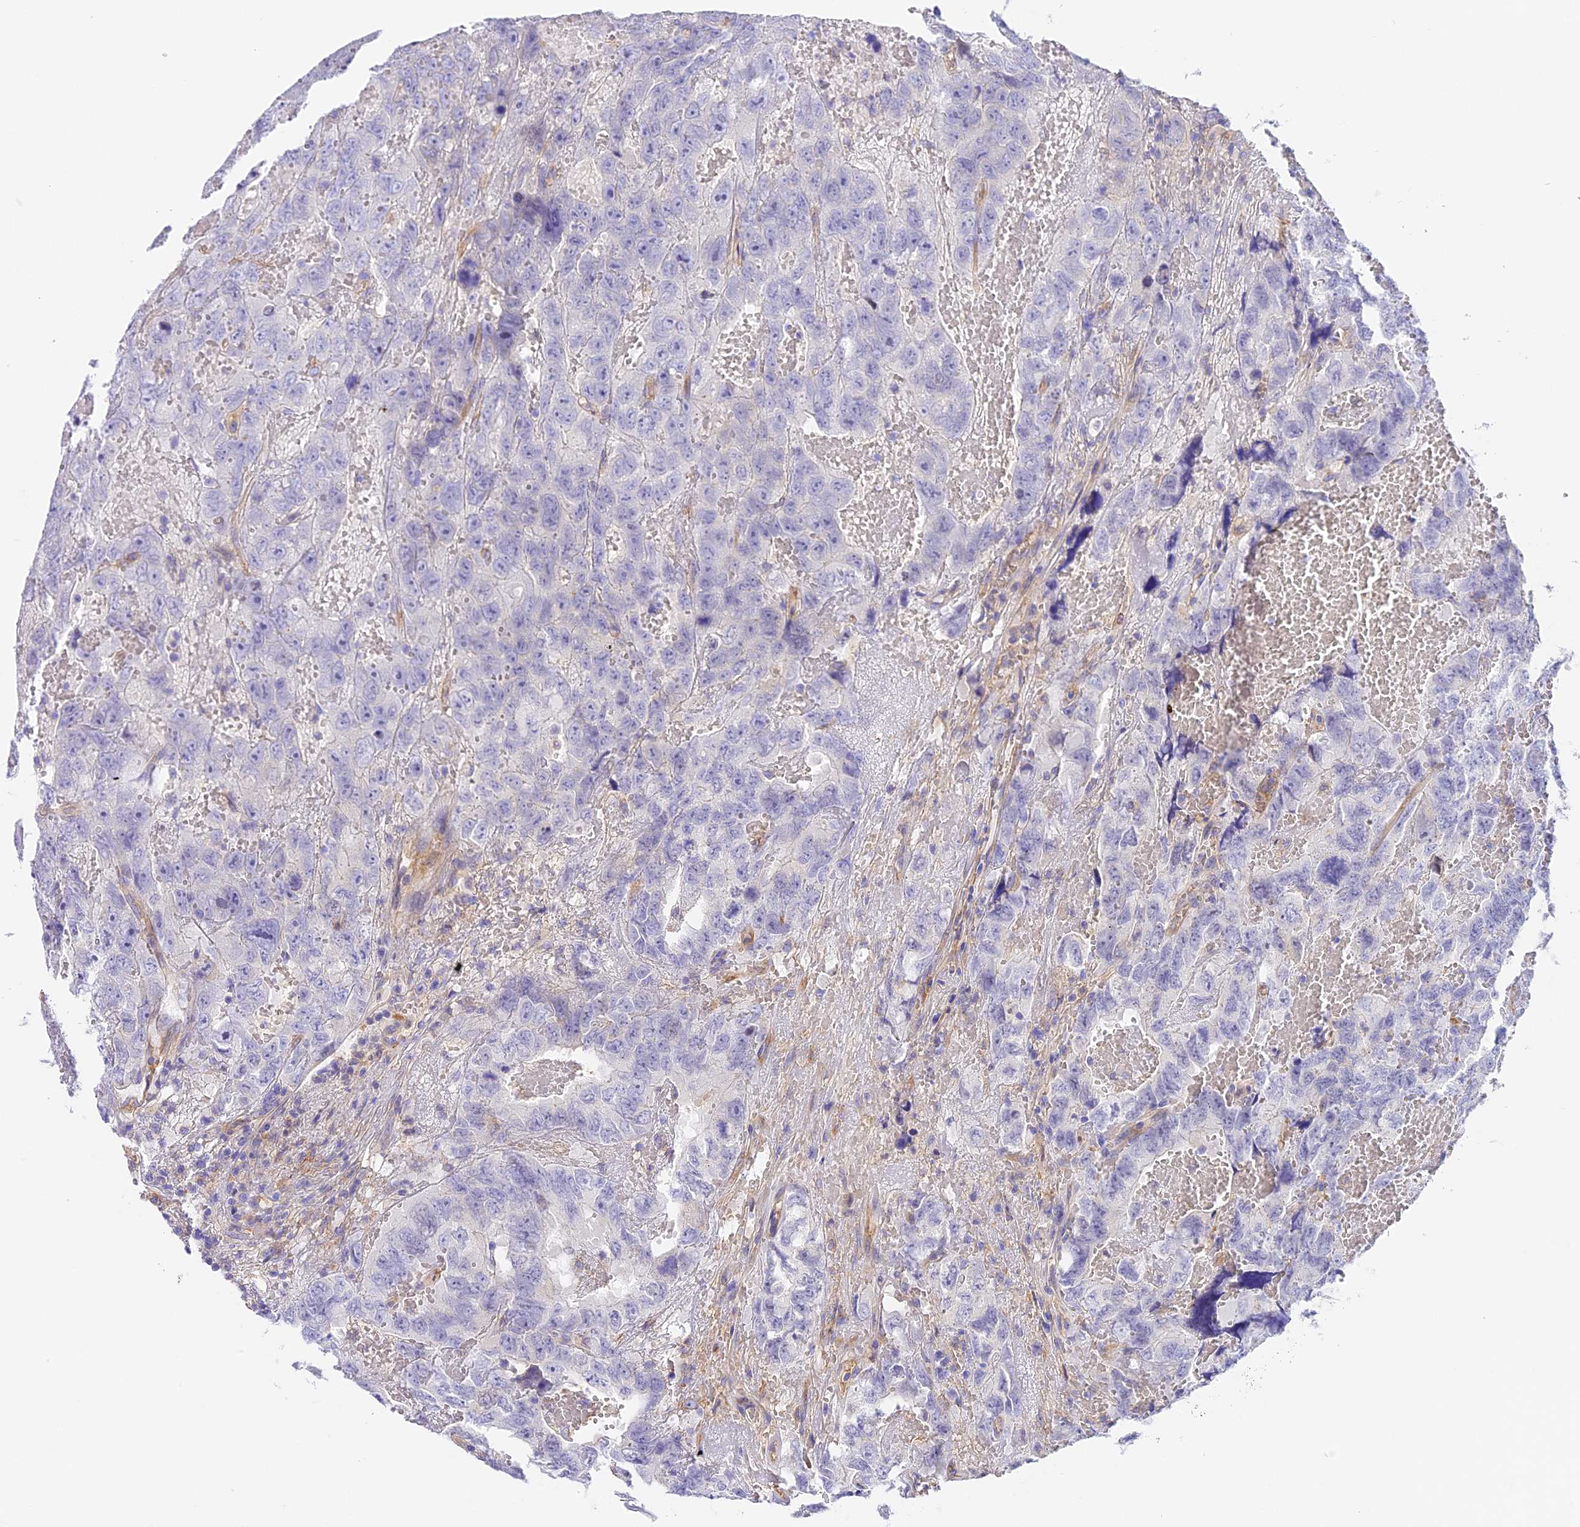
{"staining": {"intensity": "negative", "quantity": "none", "location": "none"}, "tissue": "testis cancer", "cell_type": "Tumor cells", "image_type": "cancer", "snomed": [{"axis": "morphology", "description": "Carcinoma, Embryonal, NOS"}, {"axis": "topography", "description": "Testis"}], "caption": "There is no significant staining in tumor cells of testis embryonal carcinoma.", "gene": "HOMER3", "patient": {"sex": "male", "age": 45}}